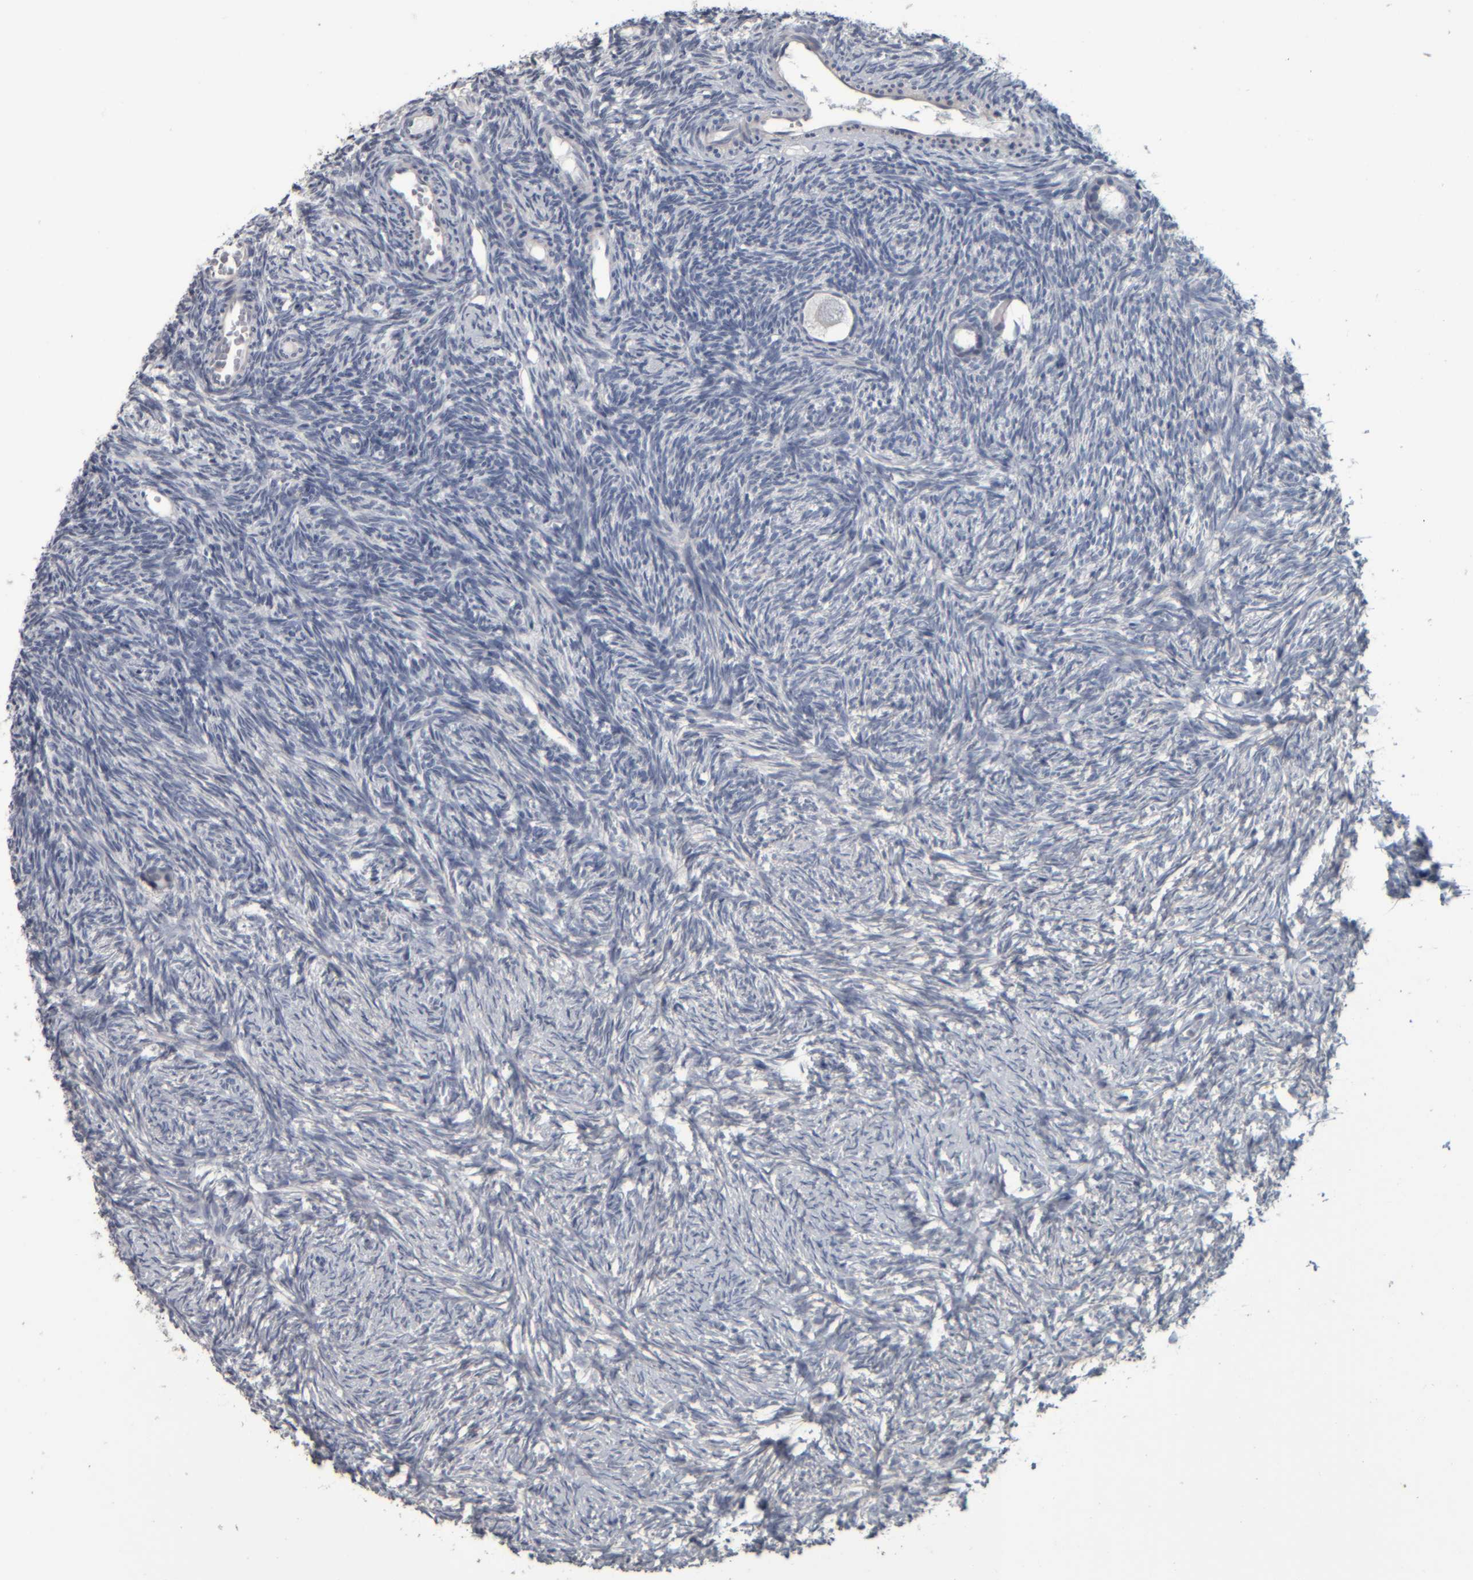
{"staining": {"intensity": "negative", "quantity": "none", "location": "none"}, "tissue": "ovary", "cell_type": "Follicle cells", "image_type": "normal", "snomed": [{"axis": "morphology", "description": "Normal tissue, NOS"}, {"axis": "topography", "description": "Ovary"}], "caption": "Micrograph shows no significant protein positivity in follicle cells of normal ovary.", "gene": "CAVIN4", "patient": {"sex": "female", "age": 34}}